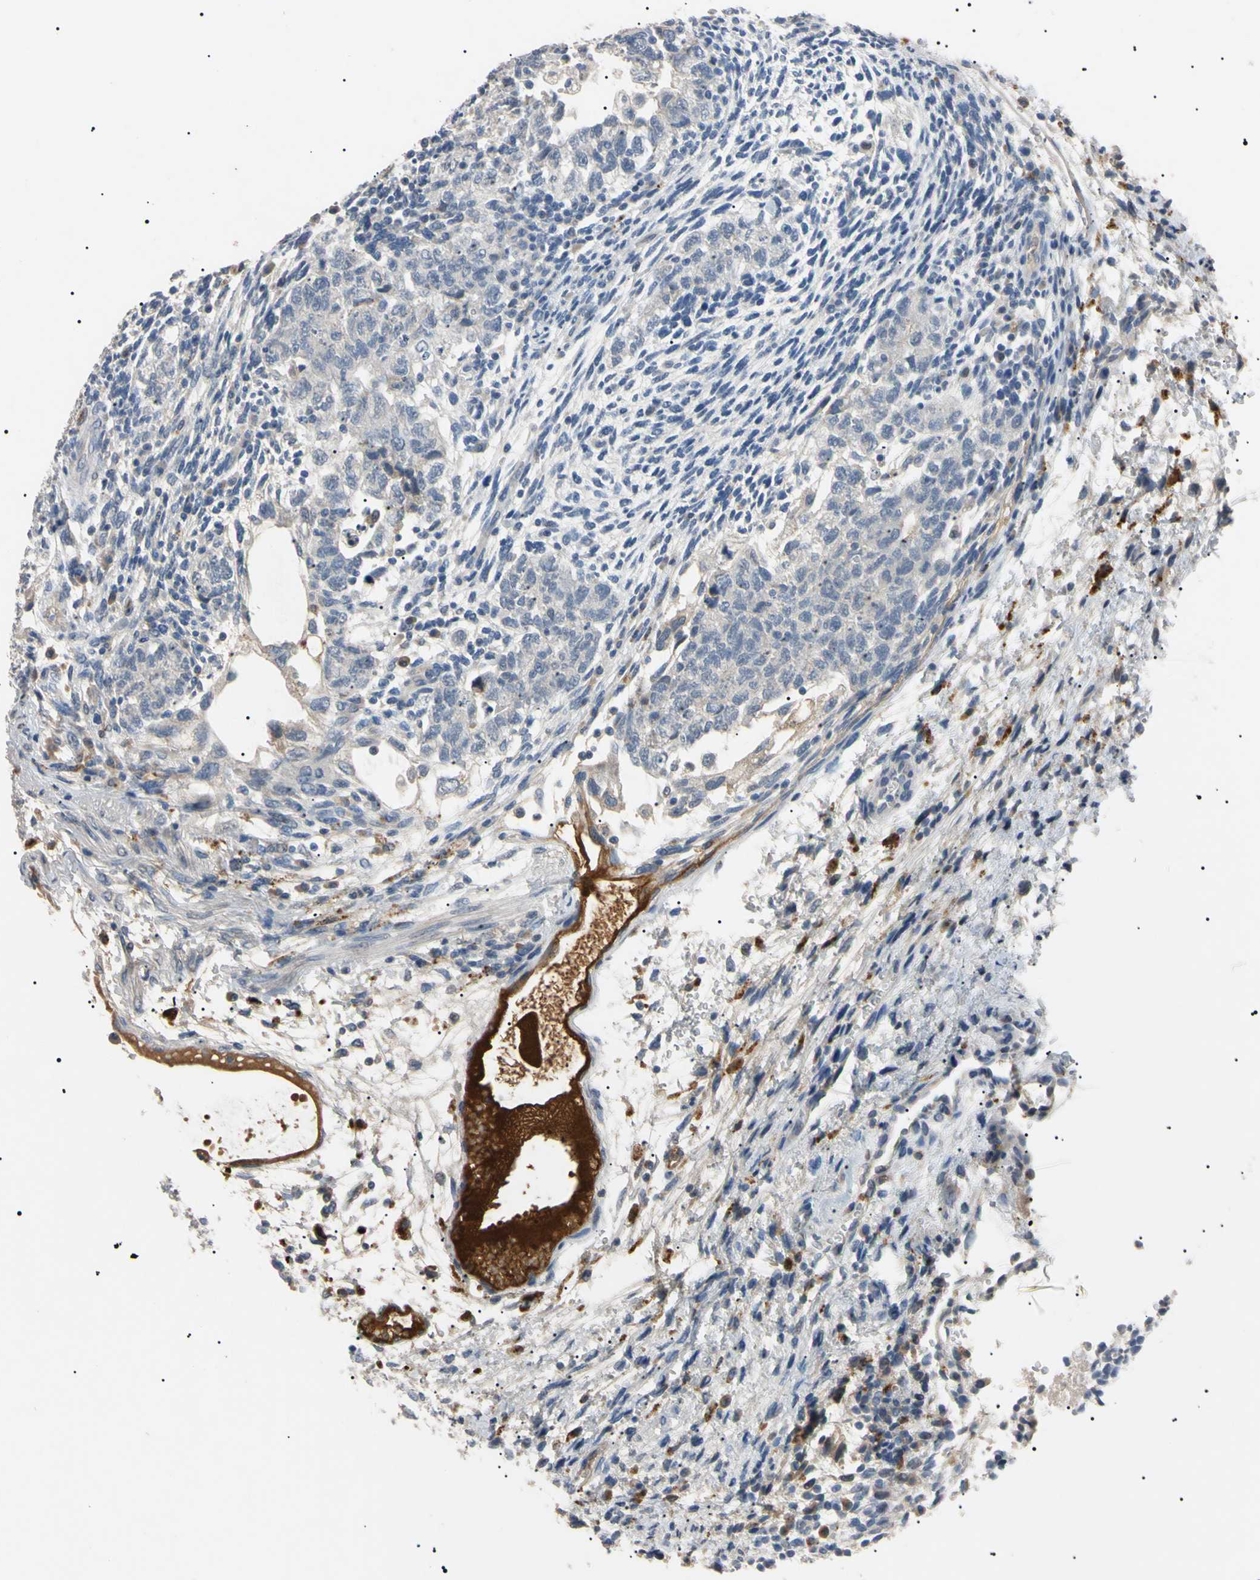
{"staining": {"intensity": "weak", "quantity": "<25%", "location": "cytoplasmic/membranous"}, "tissue": "testis cancer", "cell_type": "Tumor cells", "image_type": "cancer", "snomed": [{"axis": "morphology", "description": "Normal tissue, NOS"}, {"axis": "morphology", "description": "Carcinoma, Embryonal, NOS"}, {"axis": "topography", "description": "Testis"}], "caption": "DAB (3,3'-diaminobenzidine) immunohistochemical staining of human testis cancer reveals no significant staining in tumor cells. (Stains: DAB IHC with hematoxylin counter stain, Microscopy: brightfield microscopy at high magnification).", "gene": "CGB3", "patient": {"sex": "male", "age": 36}}